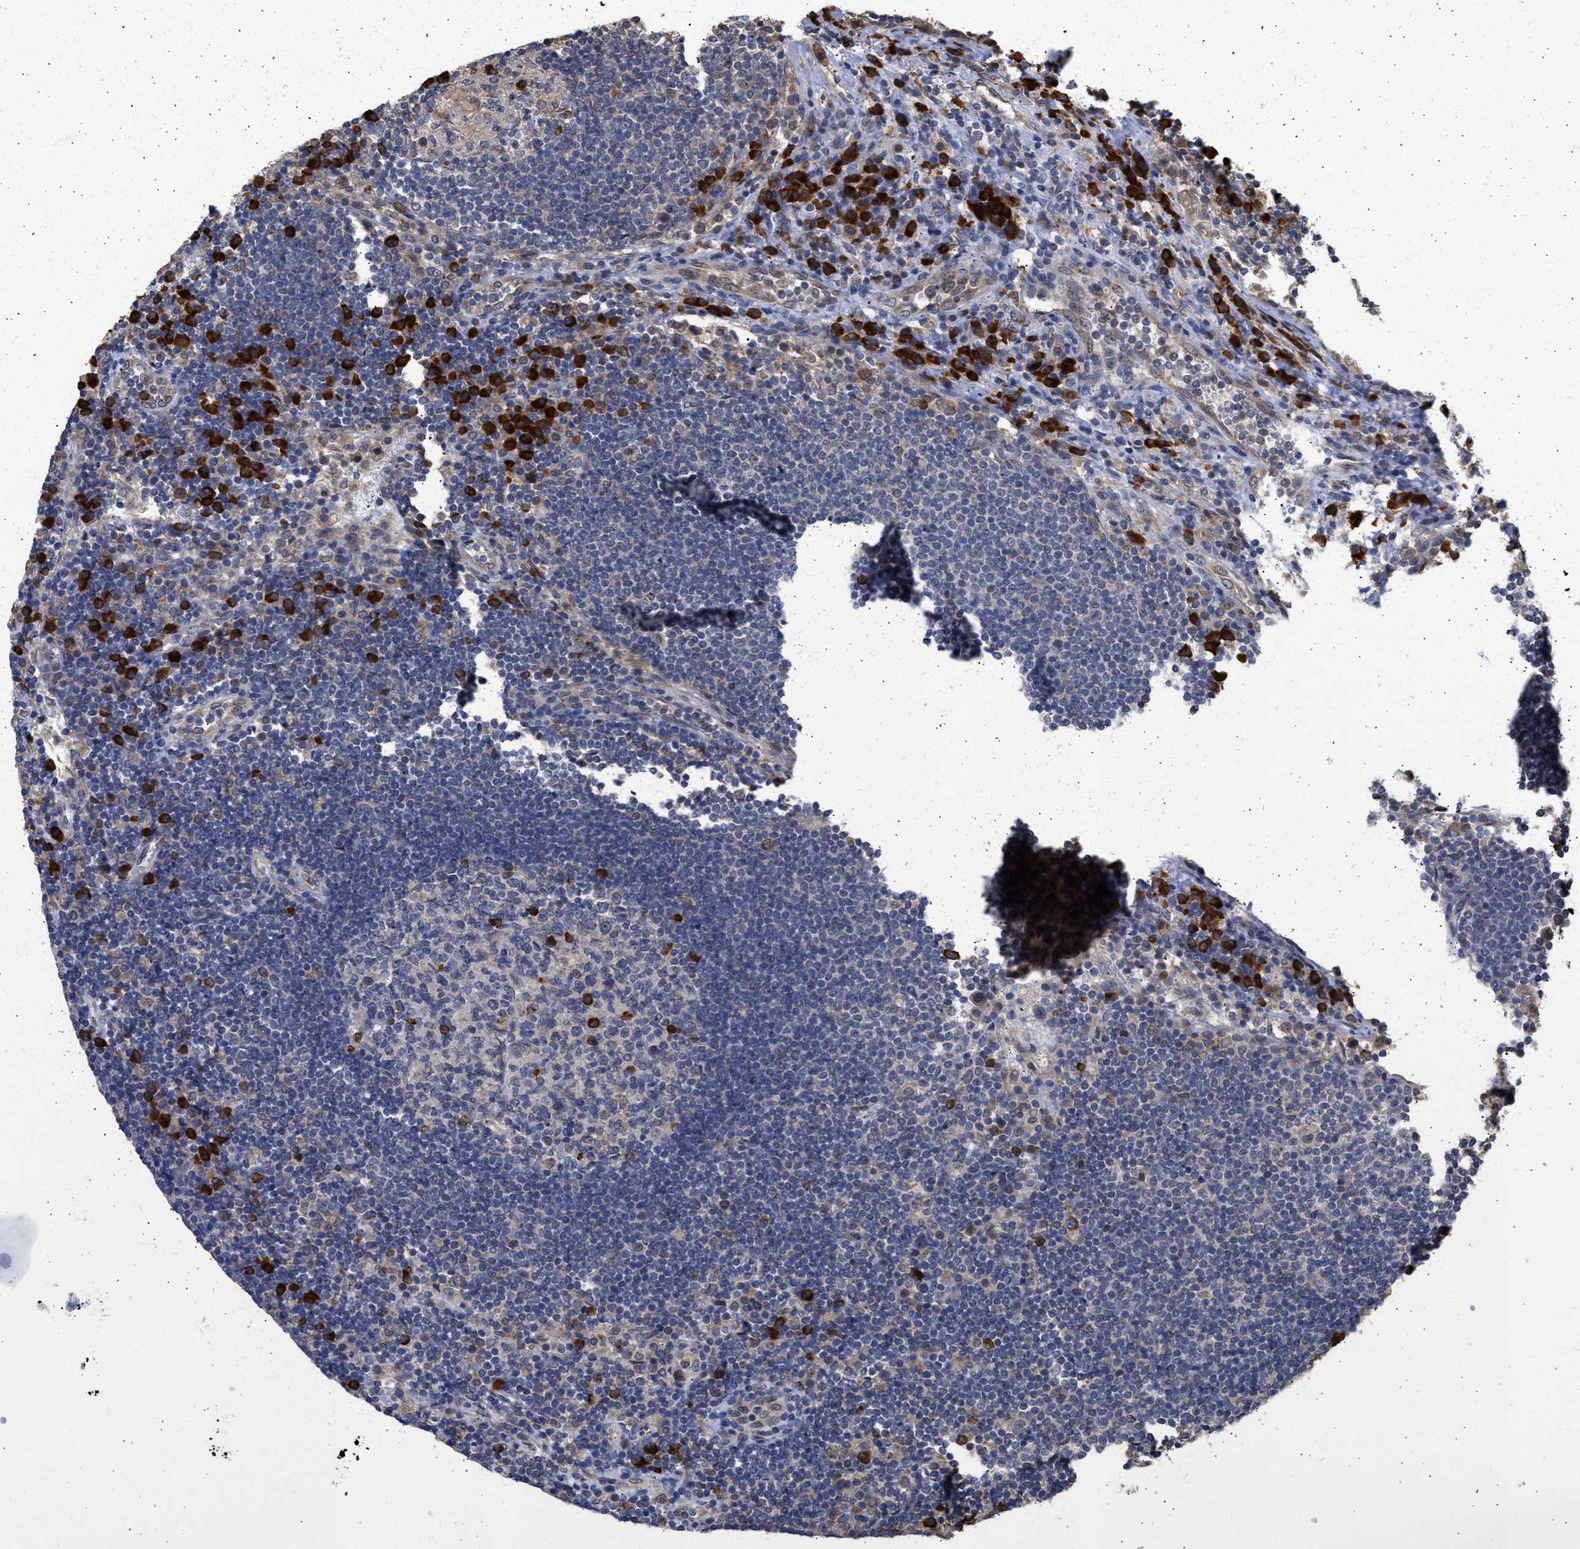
{"staining": {"intensity": "strong", "quantity": "<25%", "location": "cytoplasmic/membranous"}, "tissue": "lymph node", "cell_type": "Germinal center cells", "image_type": "normal", "snomed": [{"axis": "morphology", "description": "Normal tissue, NOS"}, {"axis": "topography", "description": "Lymph node"}], "caption": "Immunohistochemical staining of benign human lymph node displays strong cytoplasmic/membranous protein positivity in approximately <25% of germinal center cells.", "gene": "DNAJC1", "patient": {"sex": "female", "age": 53}}